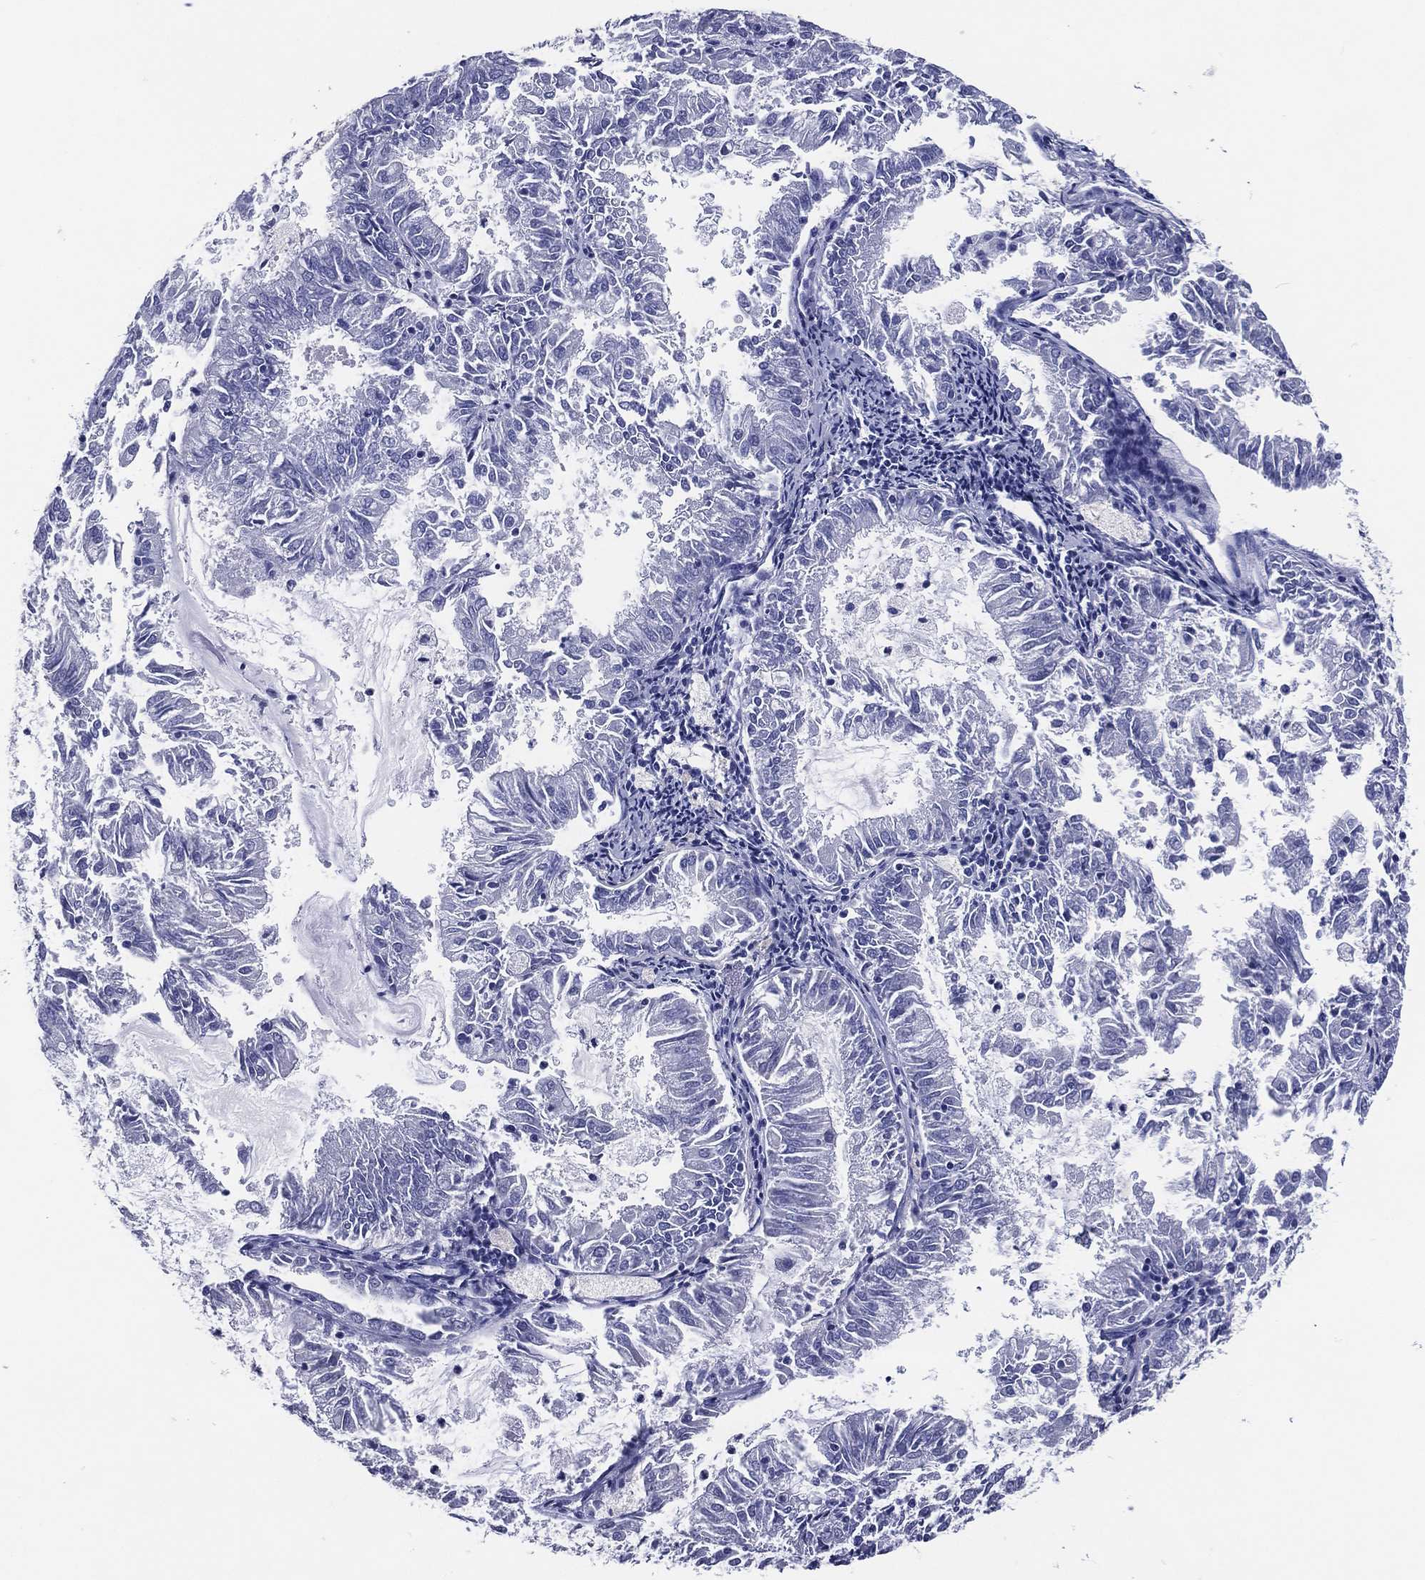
{"staining": {"intensity": "negative", "quantity": "none", "location": "none"}, "tissue": "endometrial cancer", "cell_type": "Tumor cells", "image_type": "cancer", "snomed": [{"axis": "morphology", "description": "Adenocarcinoma, NOS"}, {"axis": "topography", "description": "Endometrium"}], "caption": "High power microscopy micrograph of an immunohistochemistry (IHC) photomicrograph of endometrial cancer (adenocarcinoma), revealing no significant expression in tumor cells.", "gene": "ACE2", "patient": {"sex": "female", "age": 57}}